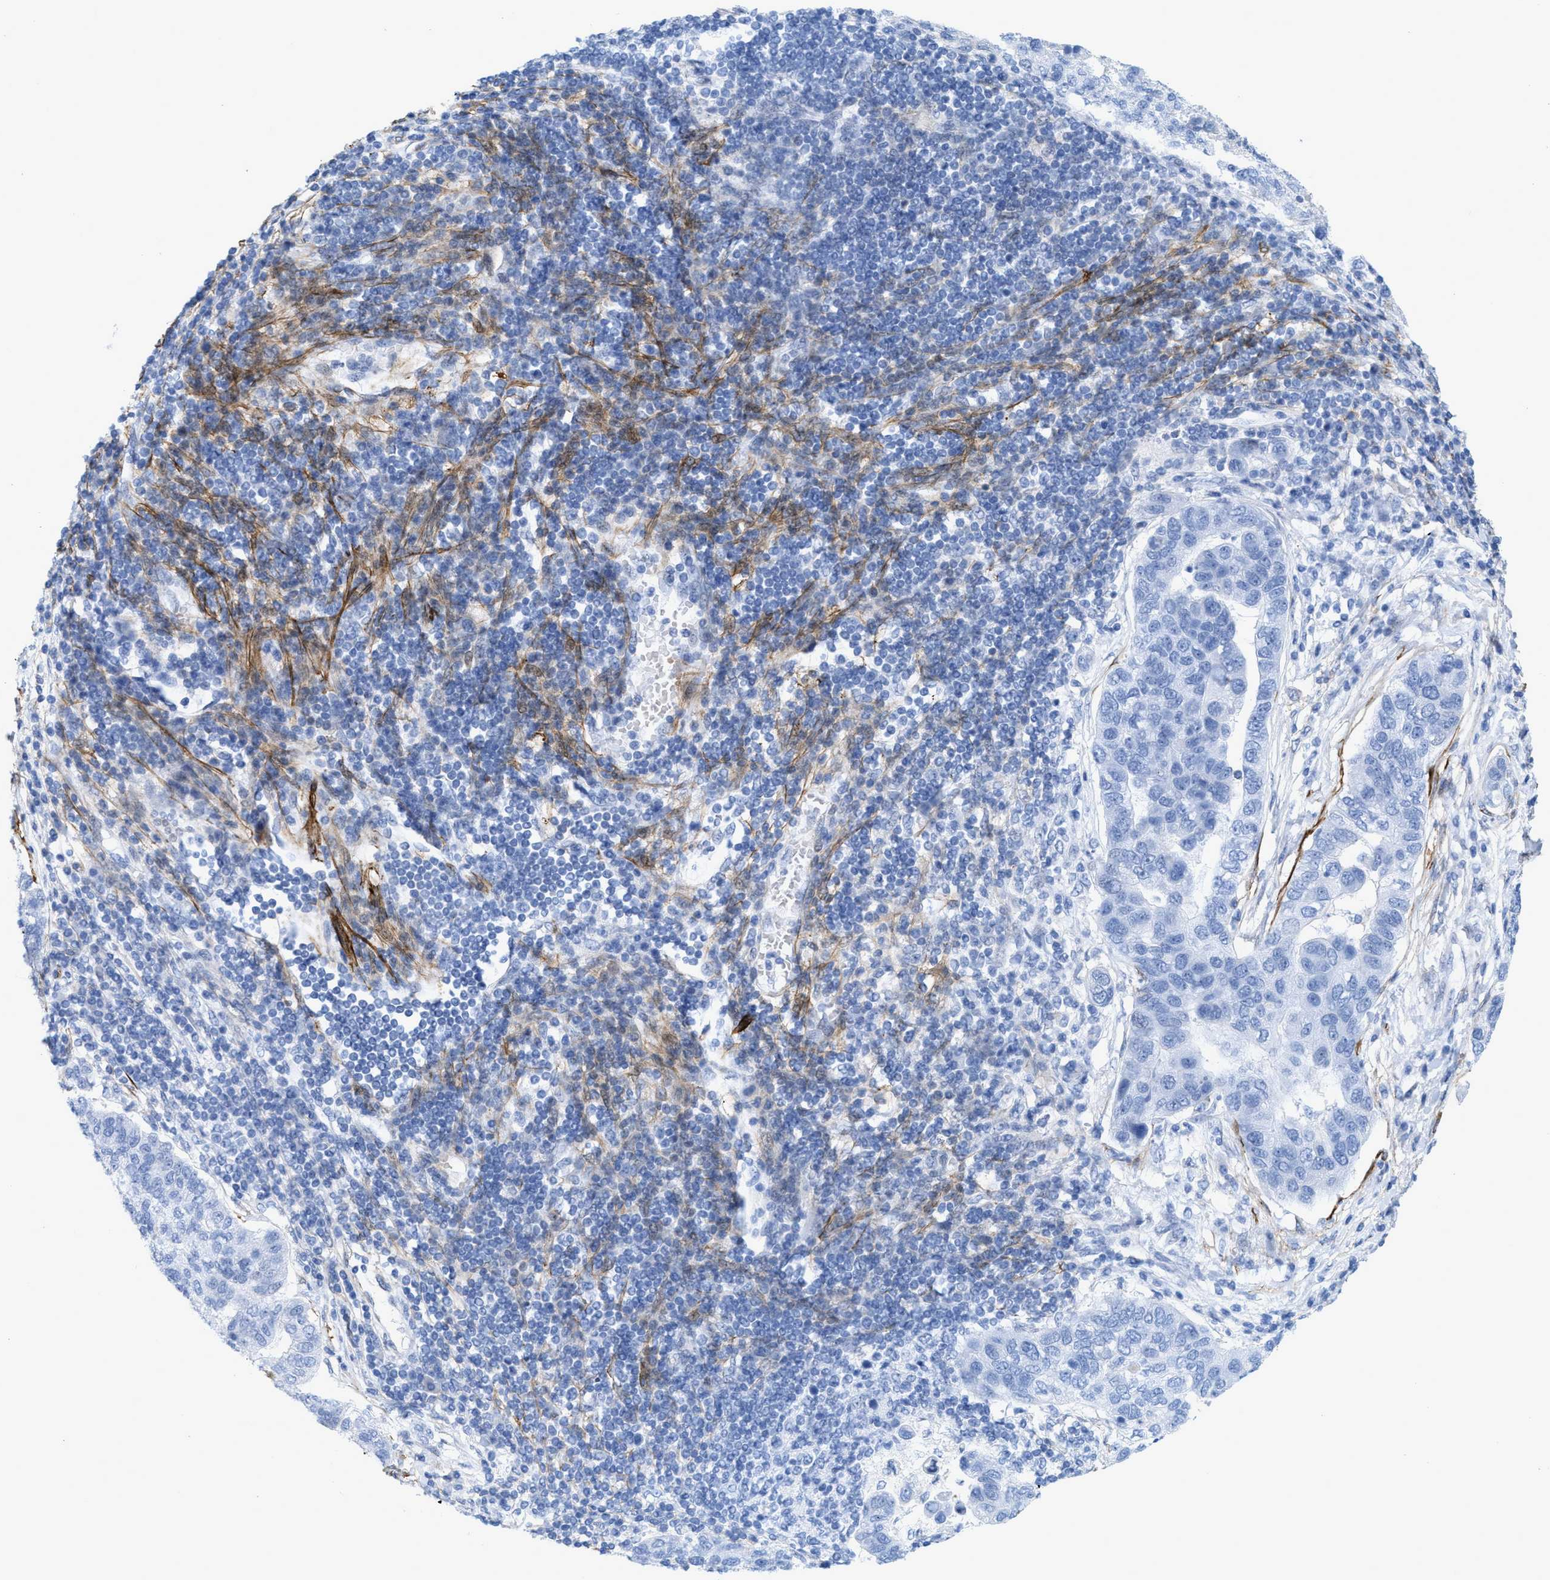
{"staining": {"intensity": "negative", "quantity": "none", "location": "none"}, "tissue": "pancreatic cancer", "cell_type": "Tumor cells", "image_type": "cancer", "snomed": [{"axis": "morphology", "description": "Adenocarcinoma, NOS"}, {"axis": "topography", "description": "Pancreas"}], "caption": "Immunohistochemistry (IHC) histopathology image of neoplastic tissue: human adenocarcinoma (pancreatic) stained with DAB (3,3'-diaminobenzidine) exhibits no significant protein staining in tumor cells.", "gene": "TAGLN", "patient": {"sex": "female", "age": 61}}